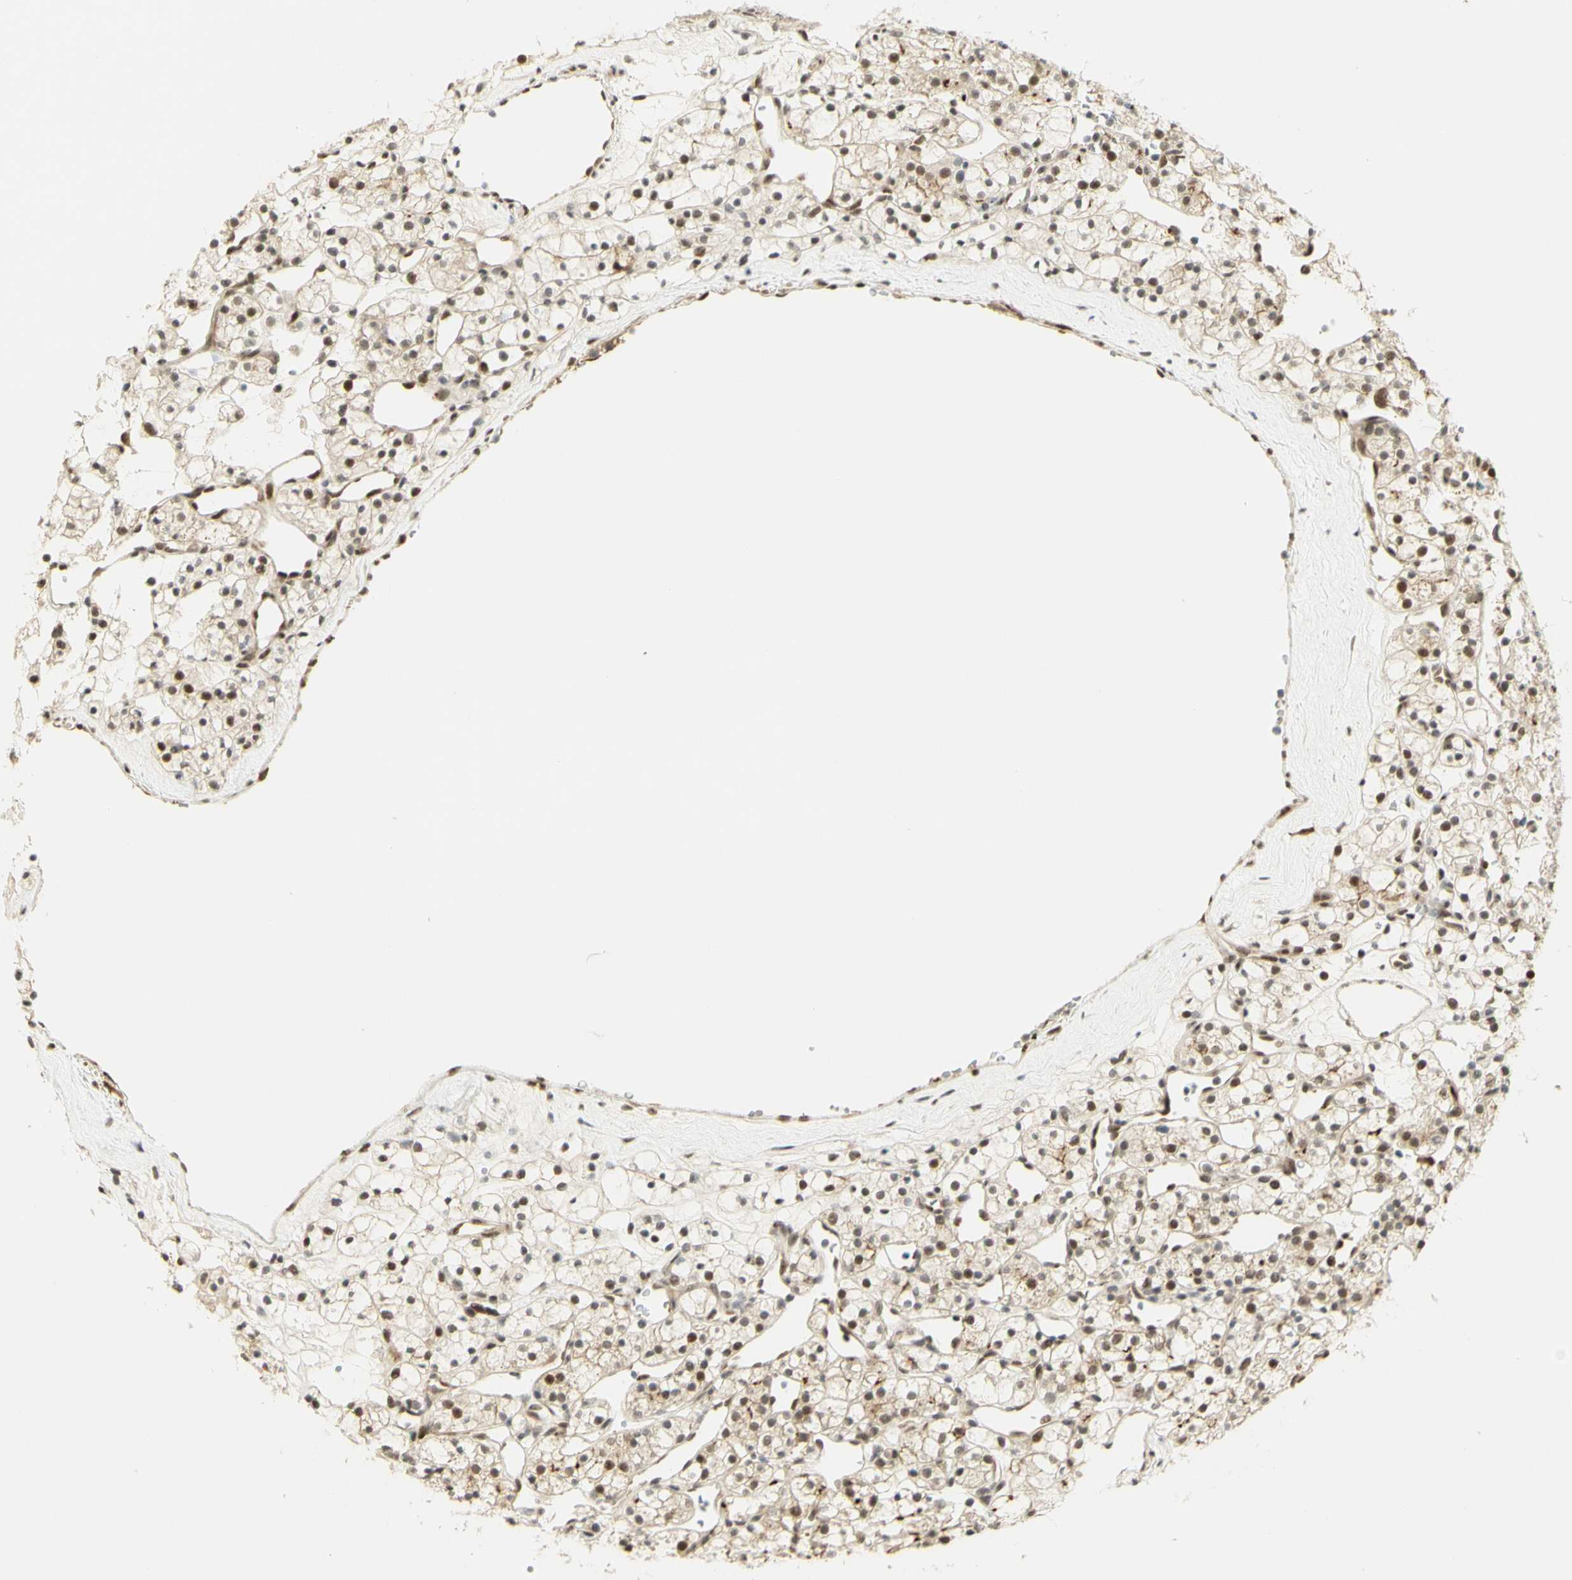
{"staining": {"intensity": "moderate", "quantity": ">75%", "location": "nuclear"}, "tissue": "renal cancer", "cell_type": "Tumor cells", "image_type": "cancer", "snomed": [{"axis": "morphology", "description": "Adenocarcinoma, NOS"}, {"axis": "topography", "description": "Kidney"}], "caption": "The immunohistochemical stain labels moderate nuclear positivity in tumor cells of renal cancer tissue.", "gene": "DDX1", "patient": {"sex": "female", "age": 60}}